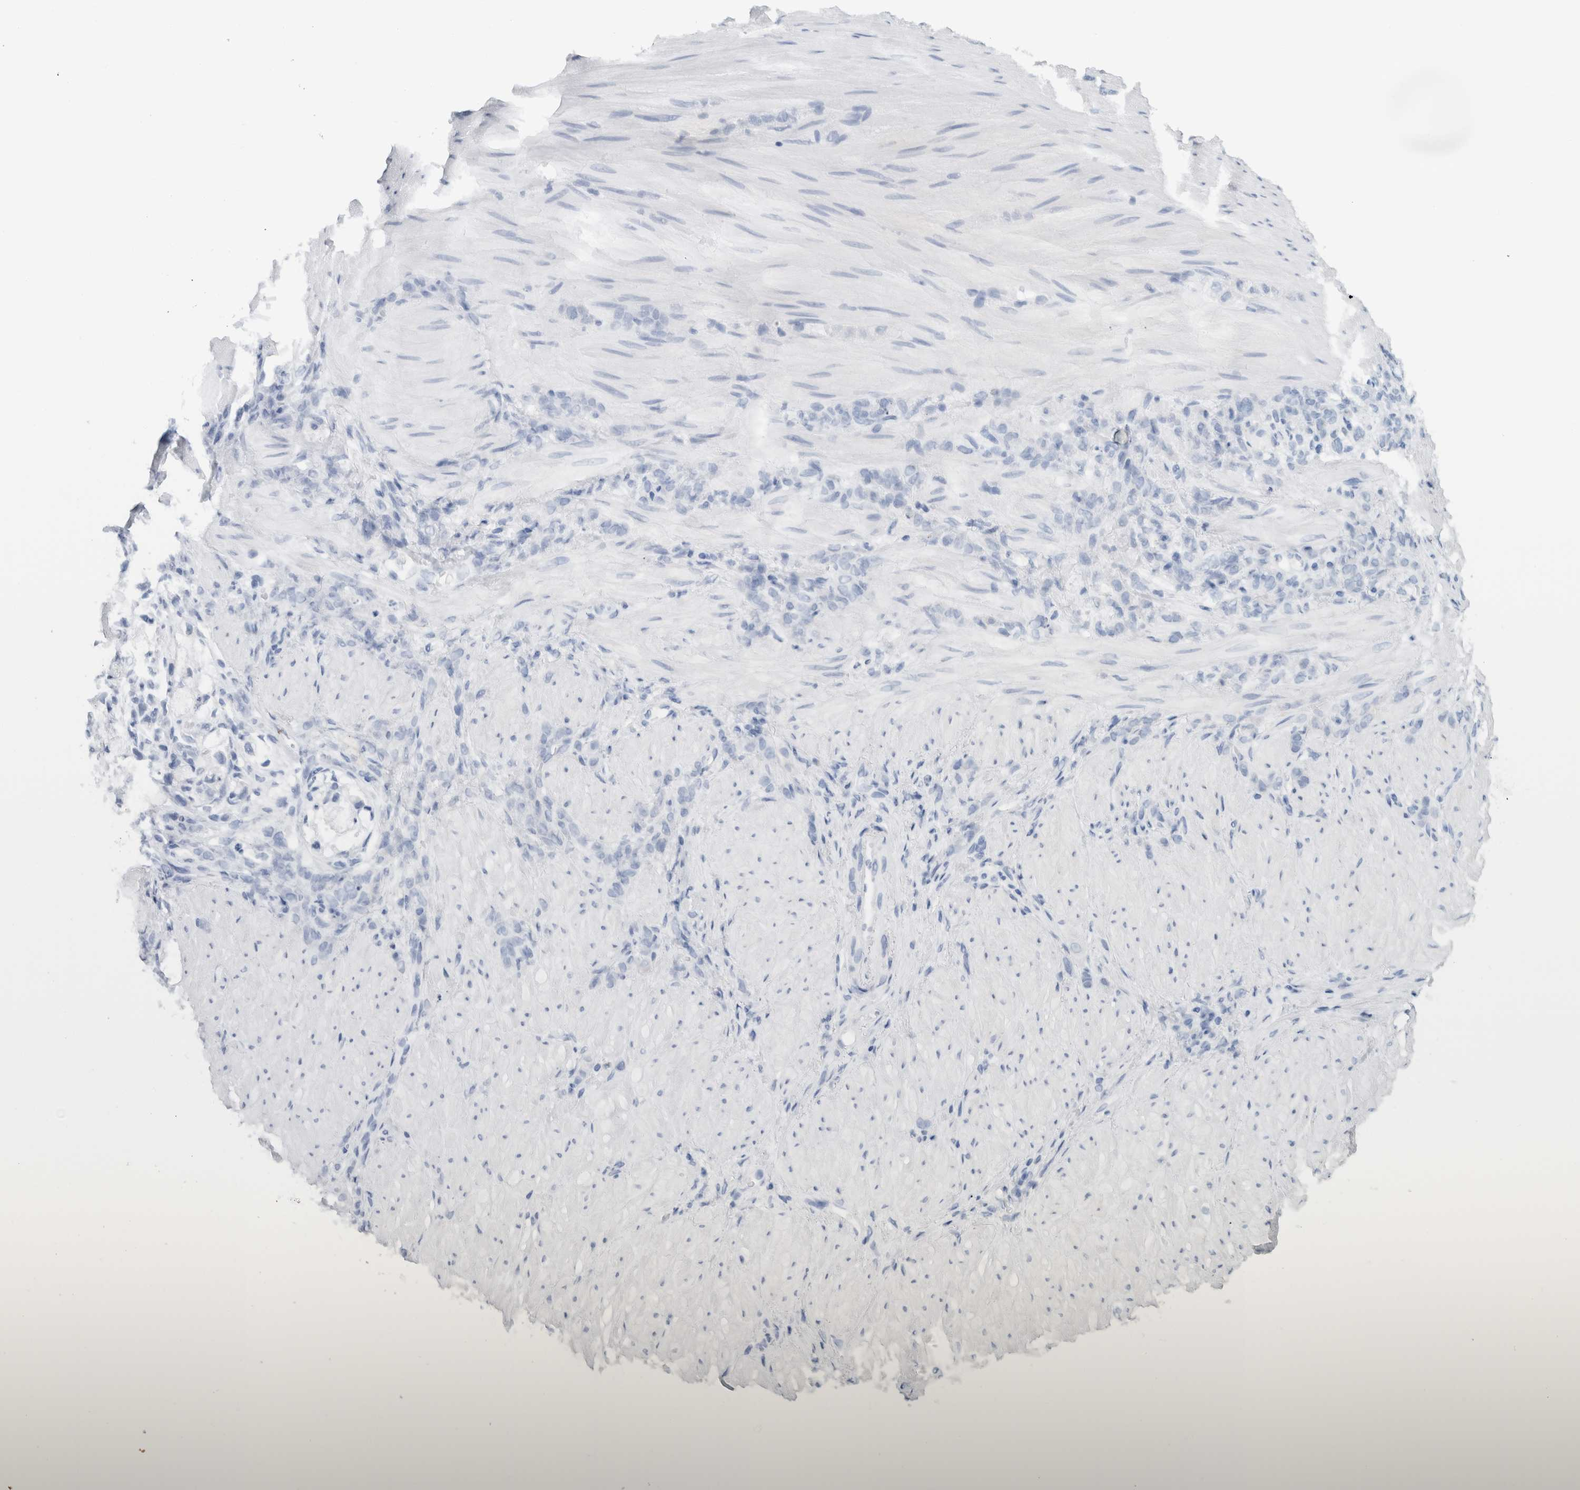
{"staining": {"intensity": "negative", "quantity": "none", "location": "none"}, "tissue": "stomach cancer", "cell_type": "Tumor cells", "image_type": "cancer", "snomed": [{"axis": "morphology", "description": "Normal tissue, NOS"}, {"axis": "morphology", "description": "Adenocarcinoma, NOS"}, {"axis": "topography", "description": "Stomach"}], "caption": "Tumor cells show no significant expression in stomach cancer (adenocarcinoma).", "gene": "CNTN1", "patient": {"sex": "male", "age": 82}}